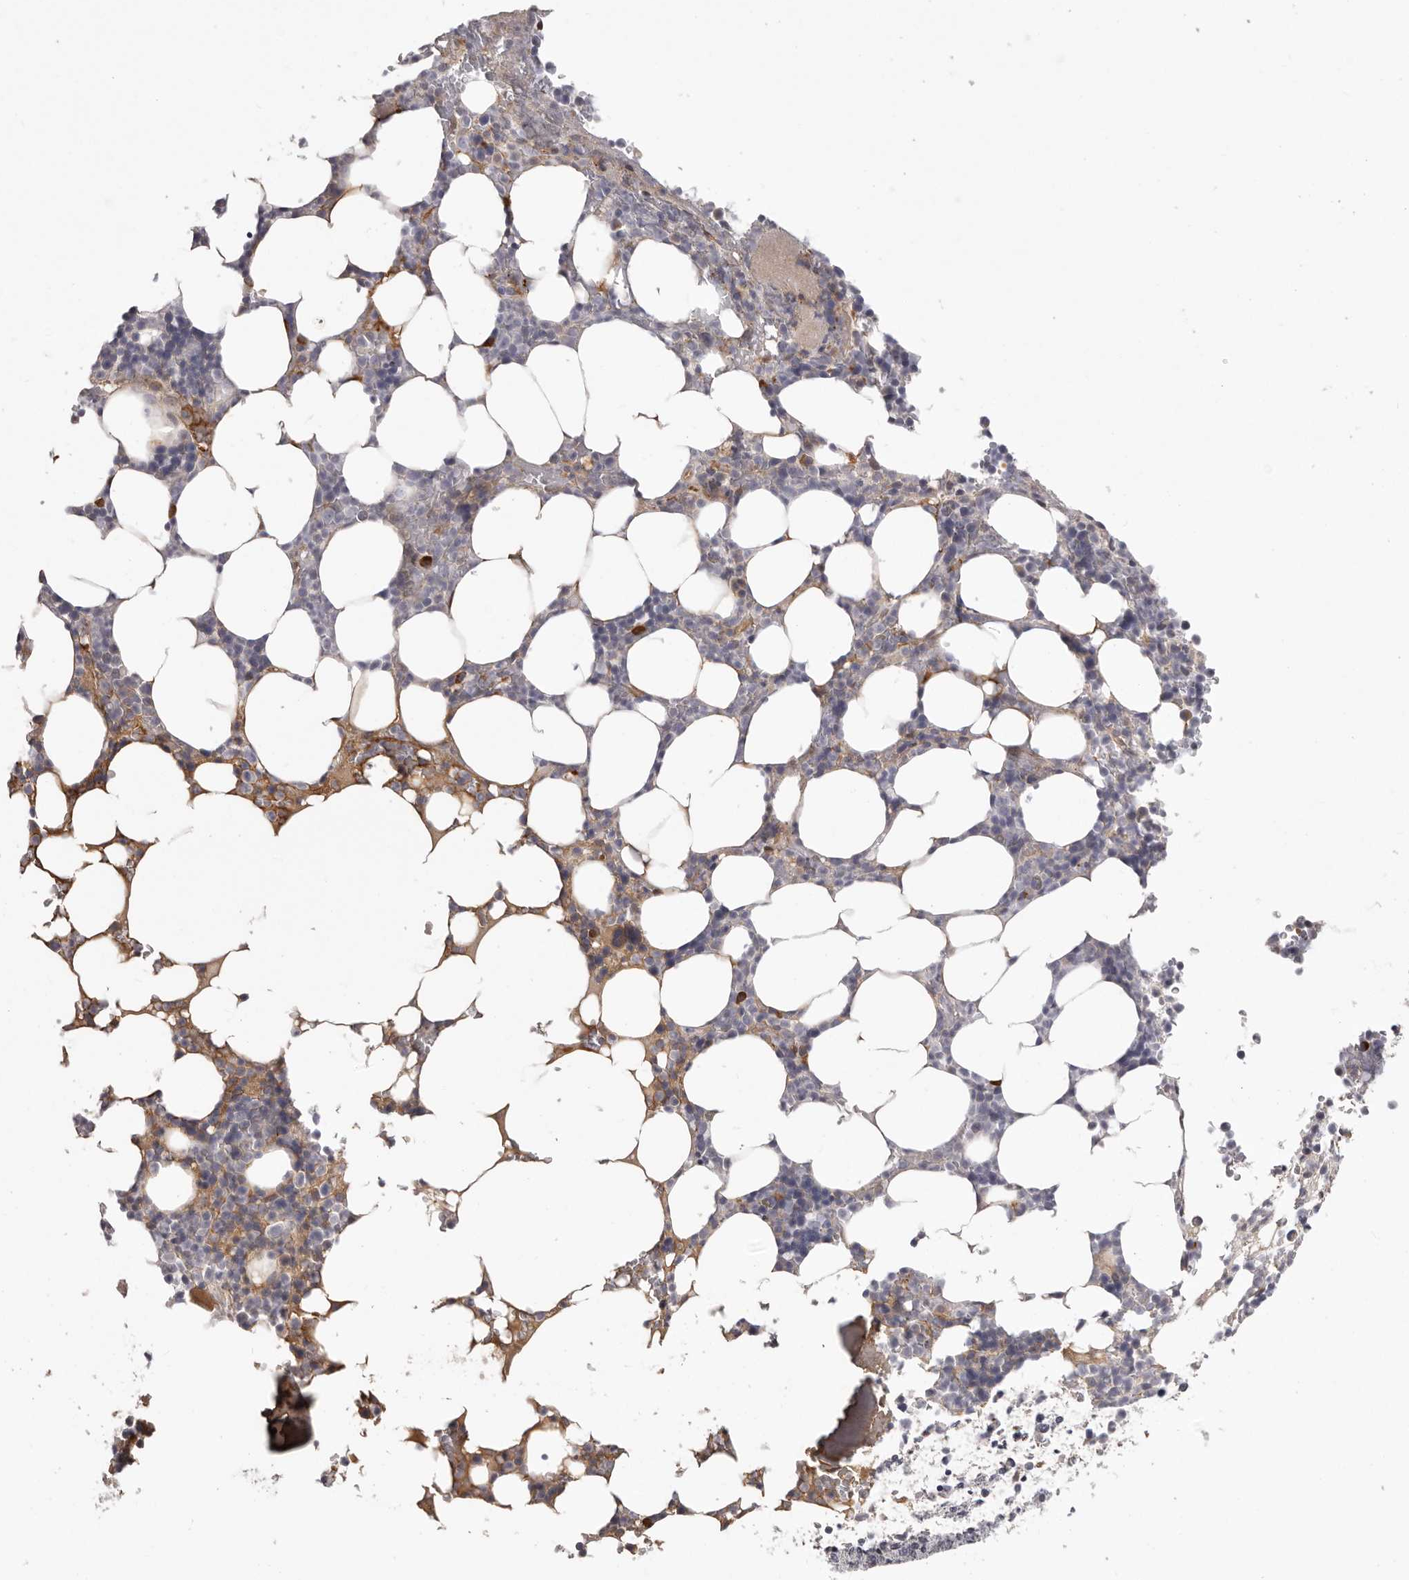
{"staining": {"intensity": "weak", "quantity": "<25%", "location": "cytoplasmic/membranous"}, "tissue": "bone marrow", "cell_type": "Hematopoietic cells", "image_type": "normal", "snomed": [{"axis": "morphology", "description": "Normal tissue, NOS"}, {"axis": "topography", "description": "Bone marrow"}], "caption": "Benign bone marrow was stained to show a protein in brown. There is no significant expression in hematopoietic cells. Nuclei are stained in blue.", "gene": "OTUD3", "patient": {"sex": "male", "age": 58}}